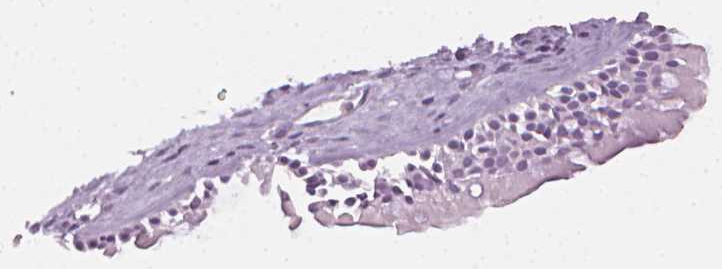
{"staining": {"intensity": "negative", "quantity": "none", "location": "none"}, "tissue": "nasopharynx", "cell_type": "Respiratory epithelial cells", "image_type": "normal", "snomed": [{"axis": "morphology", "description": "Normal tissue, NOS"}, {"axis": "morphology", "description": "Inflammation, NOS"}, {"axis": "topography", "description": "Nasopharynx"}], "caption": "A micrograph of nasopharynx stained for a protein shows no brown staining in respiratory epithelial cells.", "gene": "SCG3", "patient": {"sex": "male", "age": 61}}